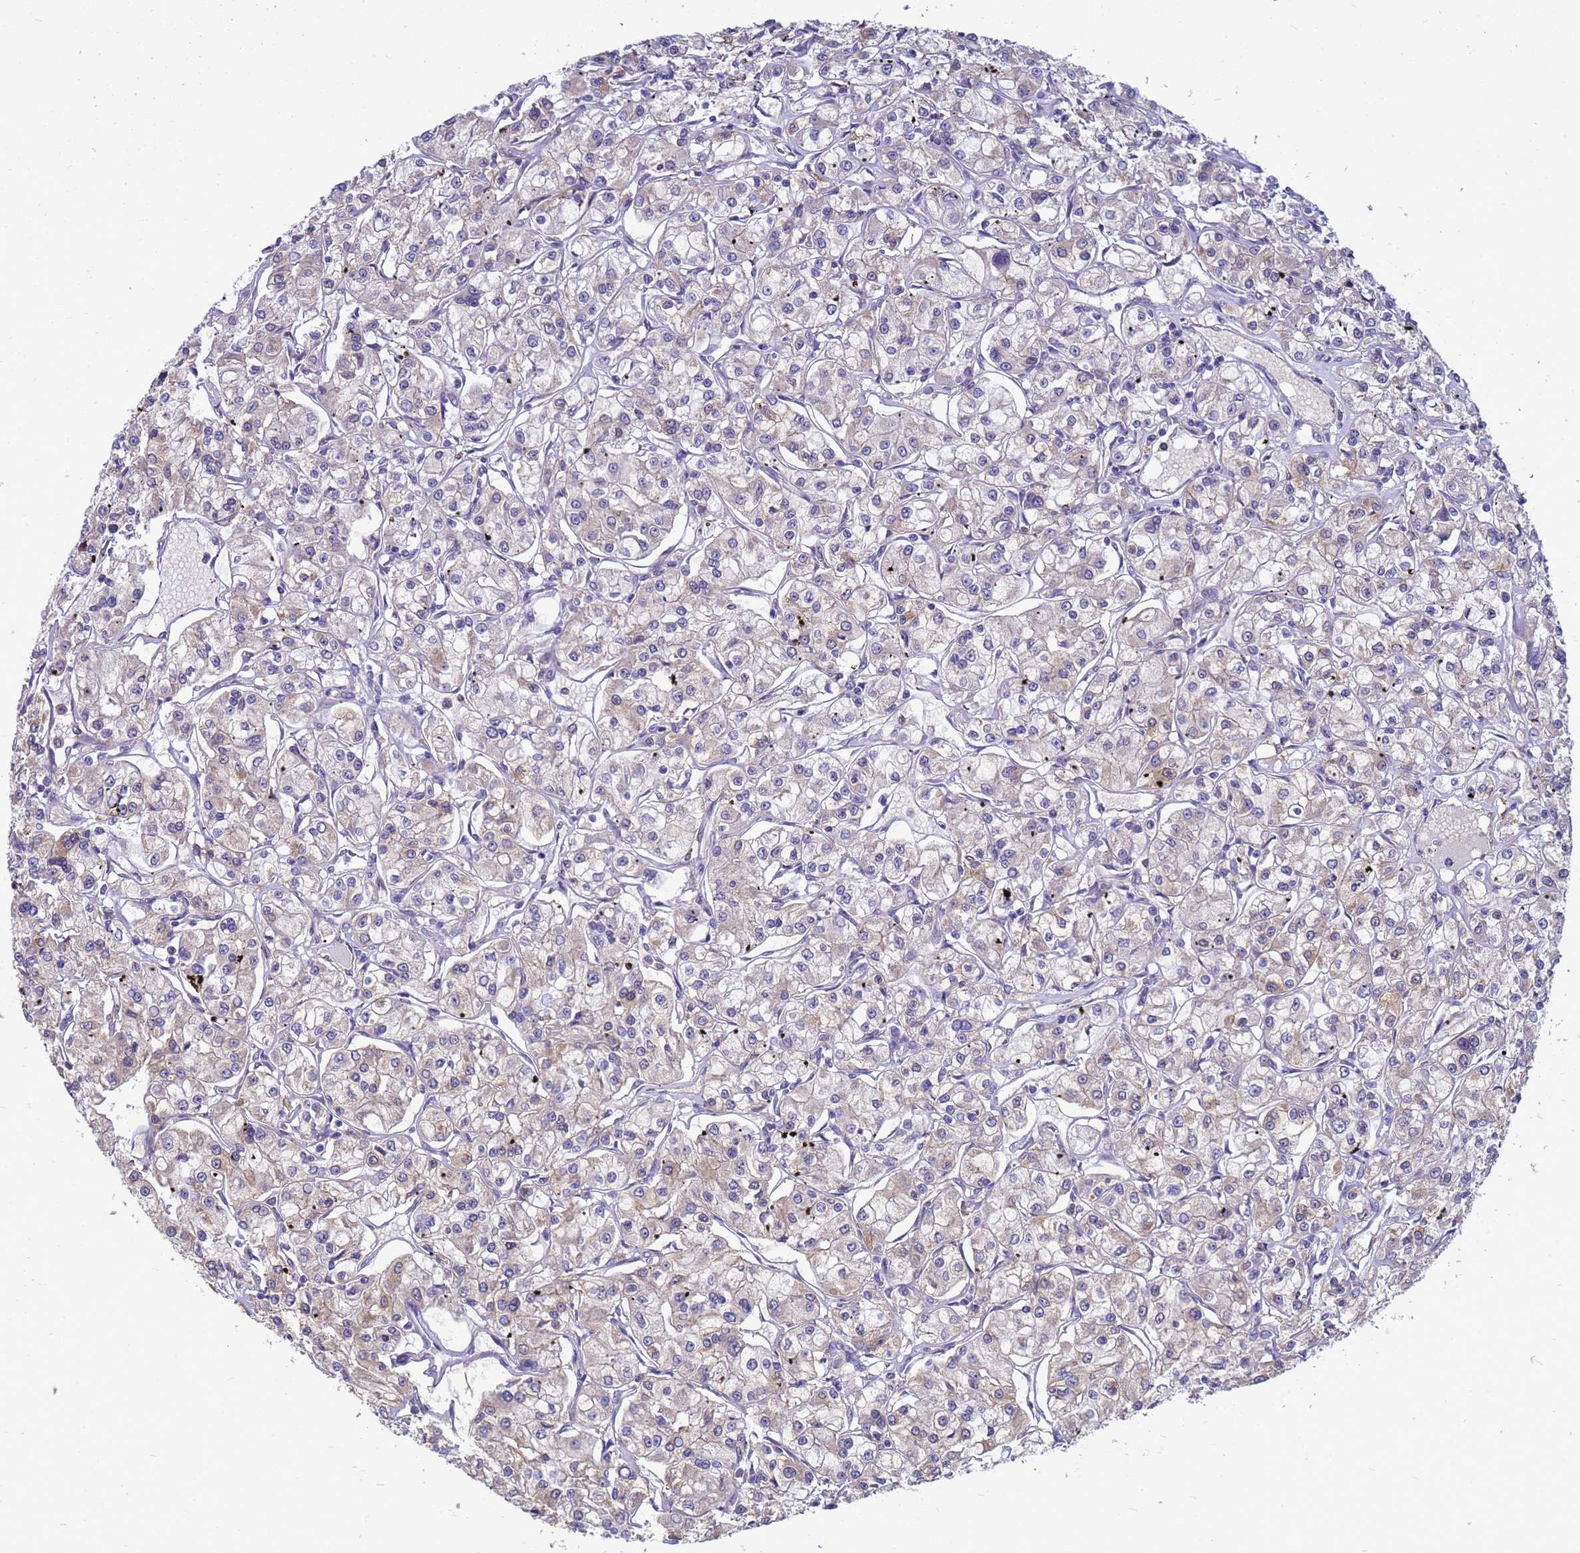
{"staining": {"intensity": "negative", "quantity": "none", "location": "none"}, "tissue": "renal cancer", "cell_type": "Tumor cells", "image_type": "cancer", "snomed": [{"axis": "morphology", "description": "Adenocarcinoma, NOS"}, {"axis": "topography", "description": "Kidney"}], "caption": "Tumor cells show no significant positivity in renal adenocarcinoma.", "gene": "EIF4EBP3", "patient": {"sex": "female", "age": 59}}